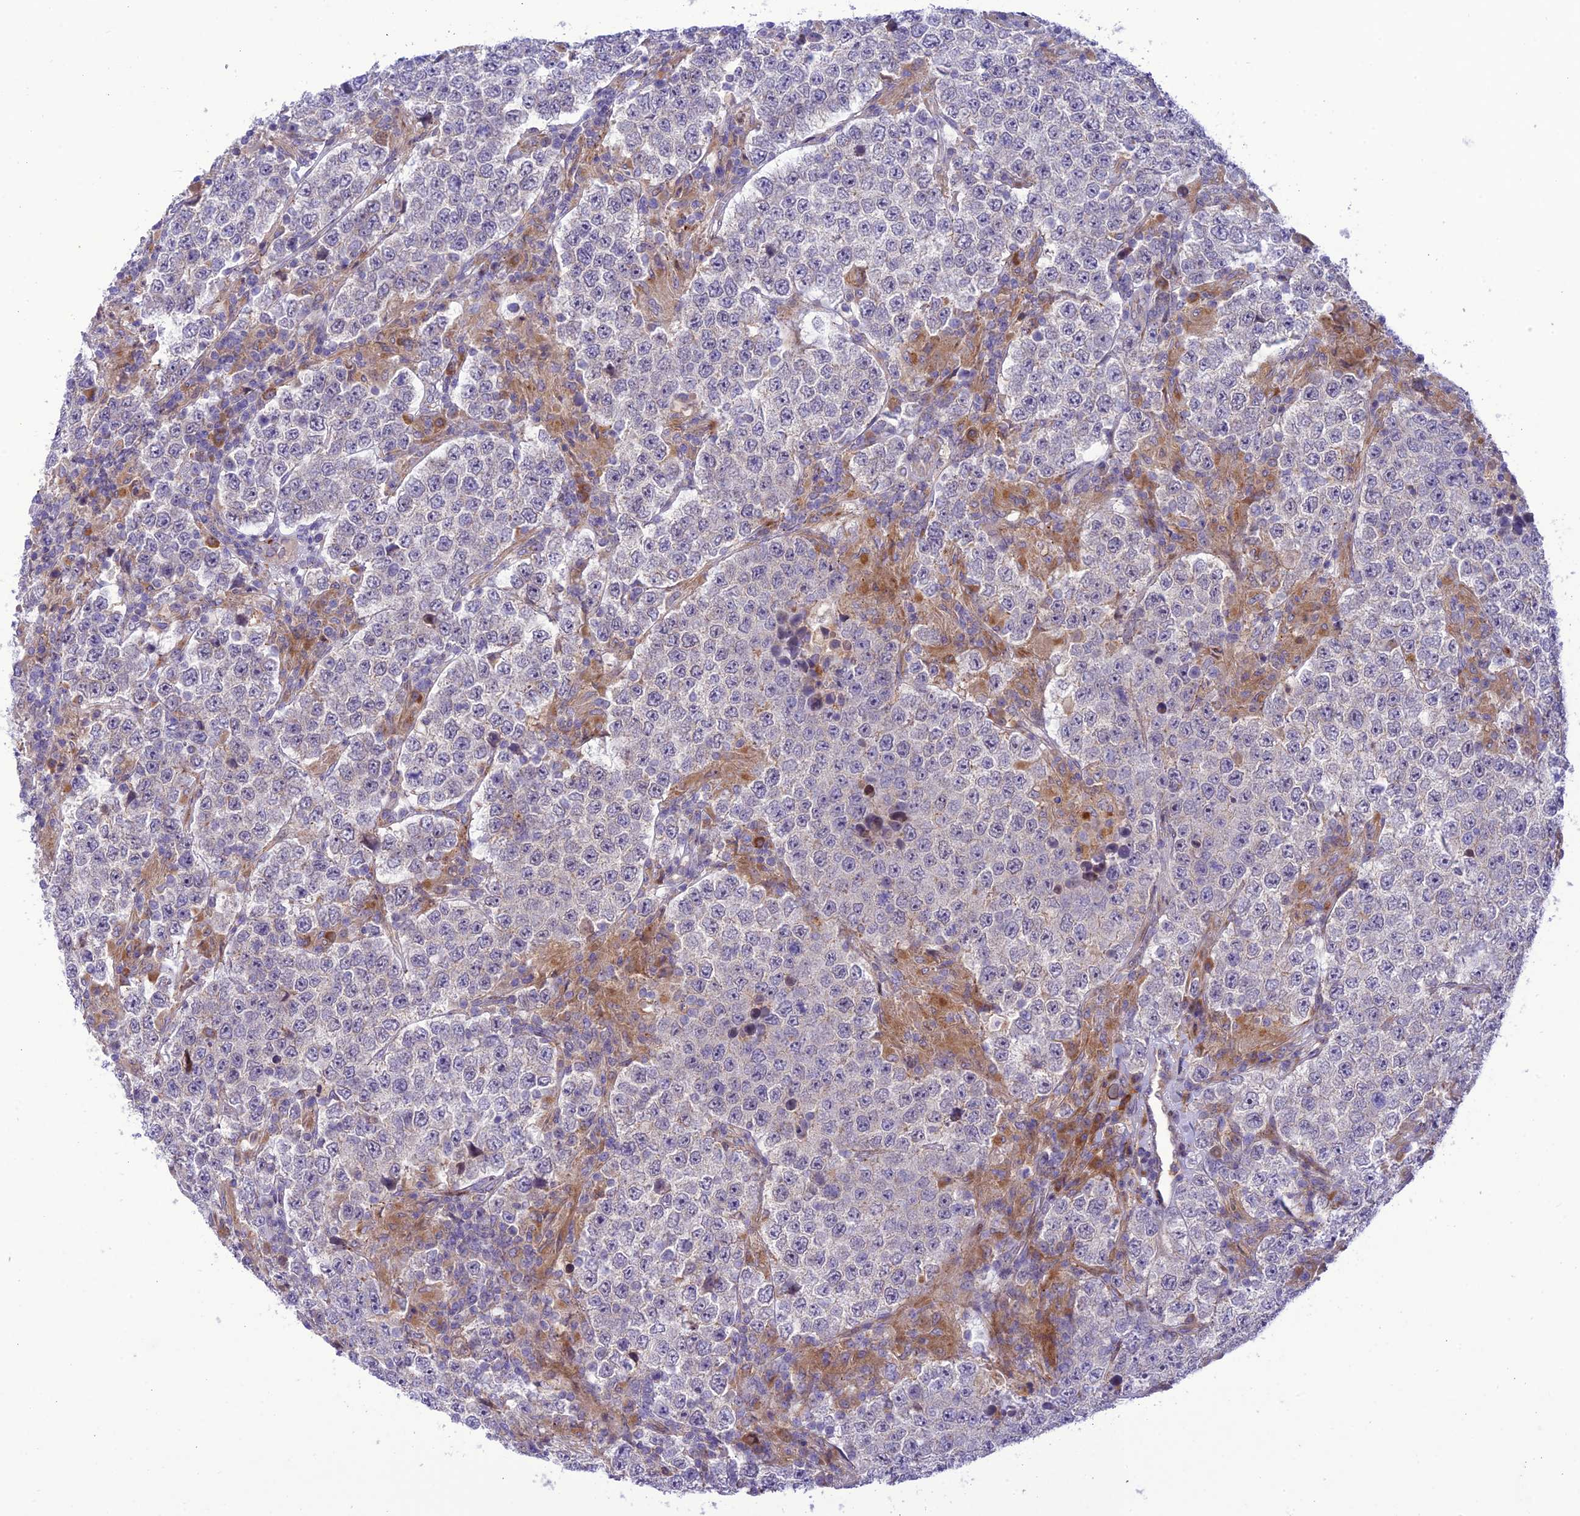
{"staining": {"intensity": "negative", "quantity": "none", "location": "none"}, "tissue": "testis cancer", "cell_type": "Tumor cells", "image_type": "cancer", "snomed": [{"axis": "morphology", "description": "Normal tissue, NOS"}, {"axis": "morphology", "description": "Urothelial carcinoma, High grade"}, {"axis": "morphology", "description": "Seminoma, NOS"}, {"axis": "morphology", "description": "Carcinoma, Embryonal, NOS"}, {"axis": "topography", "description": "Urinary bladder"}, {"axis": "topography", "description": "Testis"}], "caption": "This is an IHC photomicrograph of testis seminoma. There is no expression in tumor cells.", "gene": "JMY", "patient": {"sex": "male", "age": 41}}